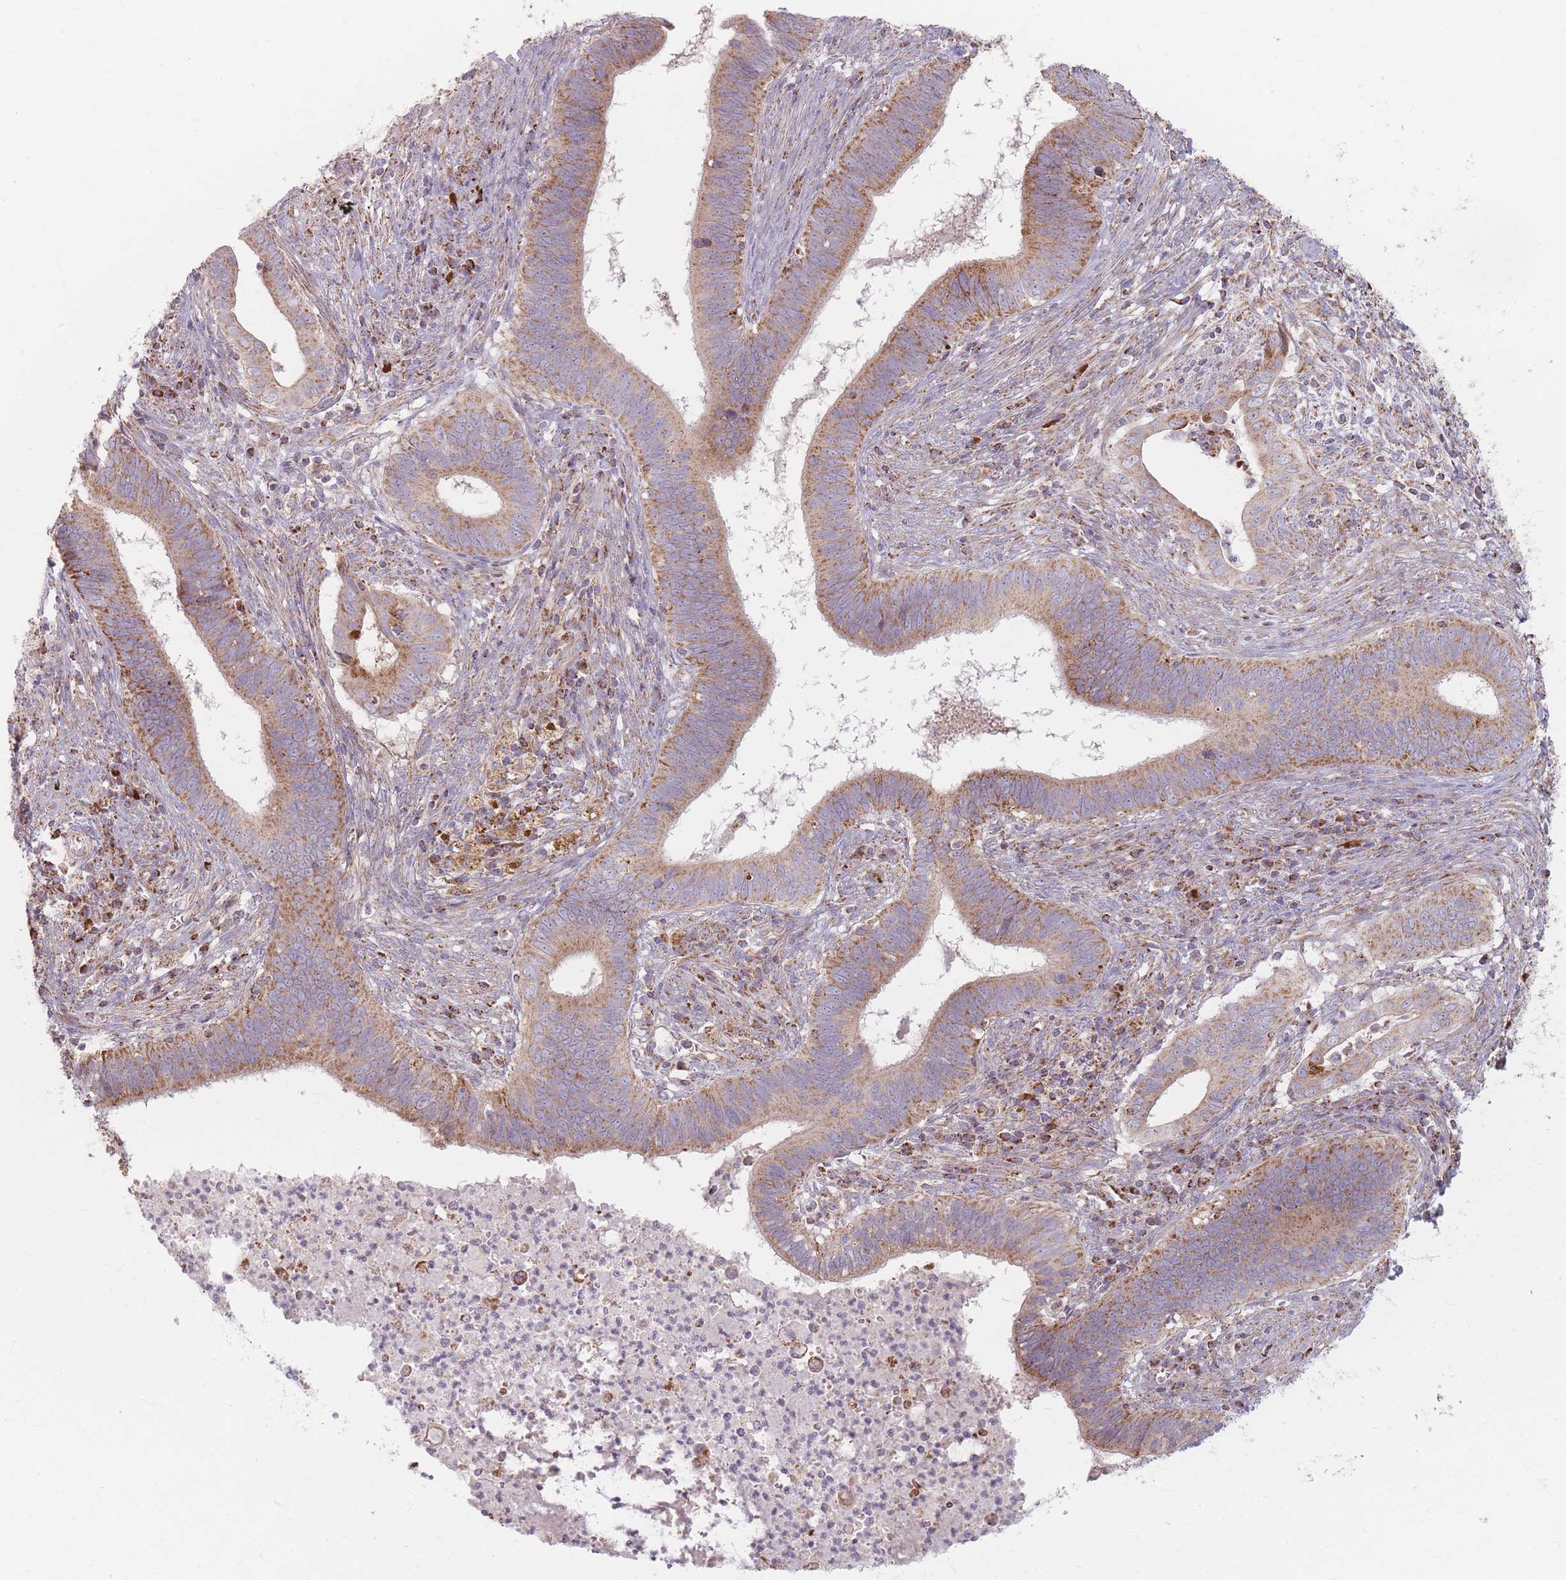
{"staining": {"intensity": "moderate", "quantity": ">75%", "location": "cytoplasmic/membranous"}, "tissue": "cervical cancer", "cell_type": "Tumor cells", "image_type": "cancer", "snomed": [{"axis": "morphology", "description": "Adenocarcinoma, NOS"}, {"axis": "topography", "description": "Cervix"}], "caption": "Immunohistochemical staining of human cervical cancer (adenocarcinoma) demonstrates medium levels of moderate cytoplasmic/membranous protein positivity in approximately >75% of tumor cells.", "gene": "ESRP2", "patient": {"sex": "female", "age": 42}}